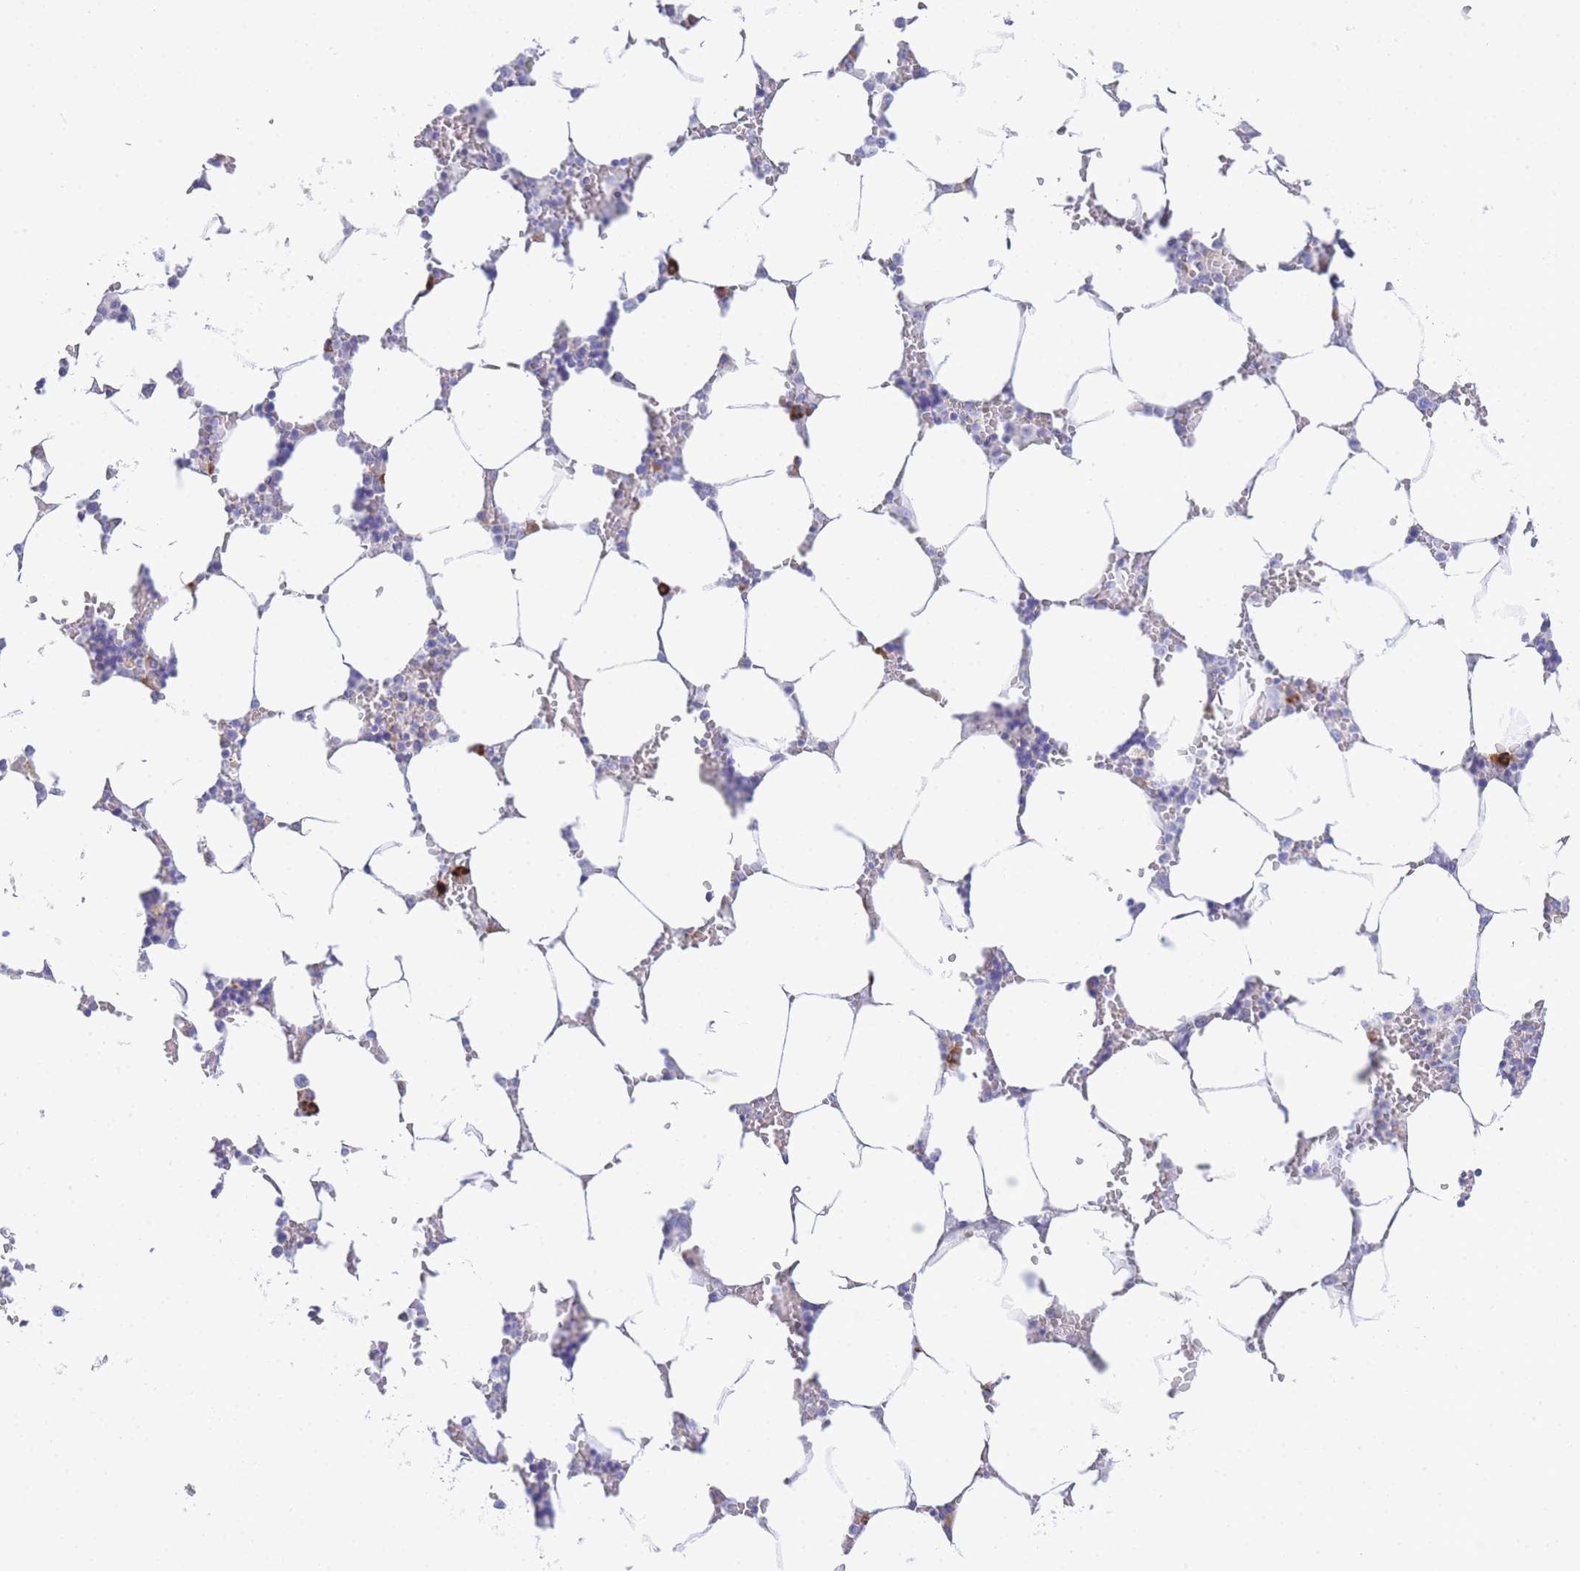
{"staining": {"intensity": "moderate", "quantity": "<25%", "location": "cytoplasmic/membranous"}, "tissue": "bone marrow", "cell_type": "Hematopoietic cells", "image_type": "normal", "snomed": [{"axis": "morphology", "description": "Normal tissue, NOS"}, {"axis": "topography", "description": "Bone marrow"}], "caption": "Hematopoietic cells show low levels of moderate cytoplasmic/membranous positivity in approximately <25% of cells in benign bone marrow. Immunohistochemistry stains the protein in brown and the nuclei are stained blue.", "gene": "ZNF510", "patient": {"sex": "male", "age": 64}}